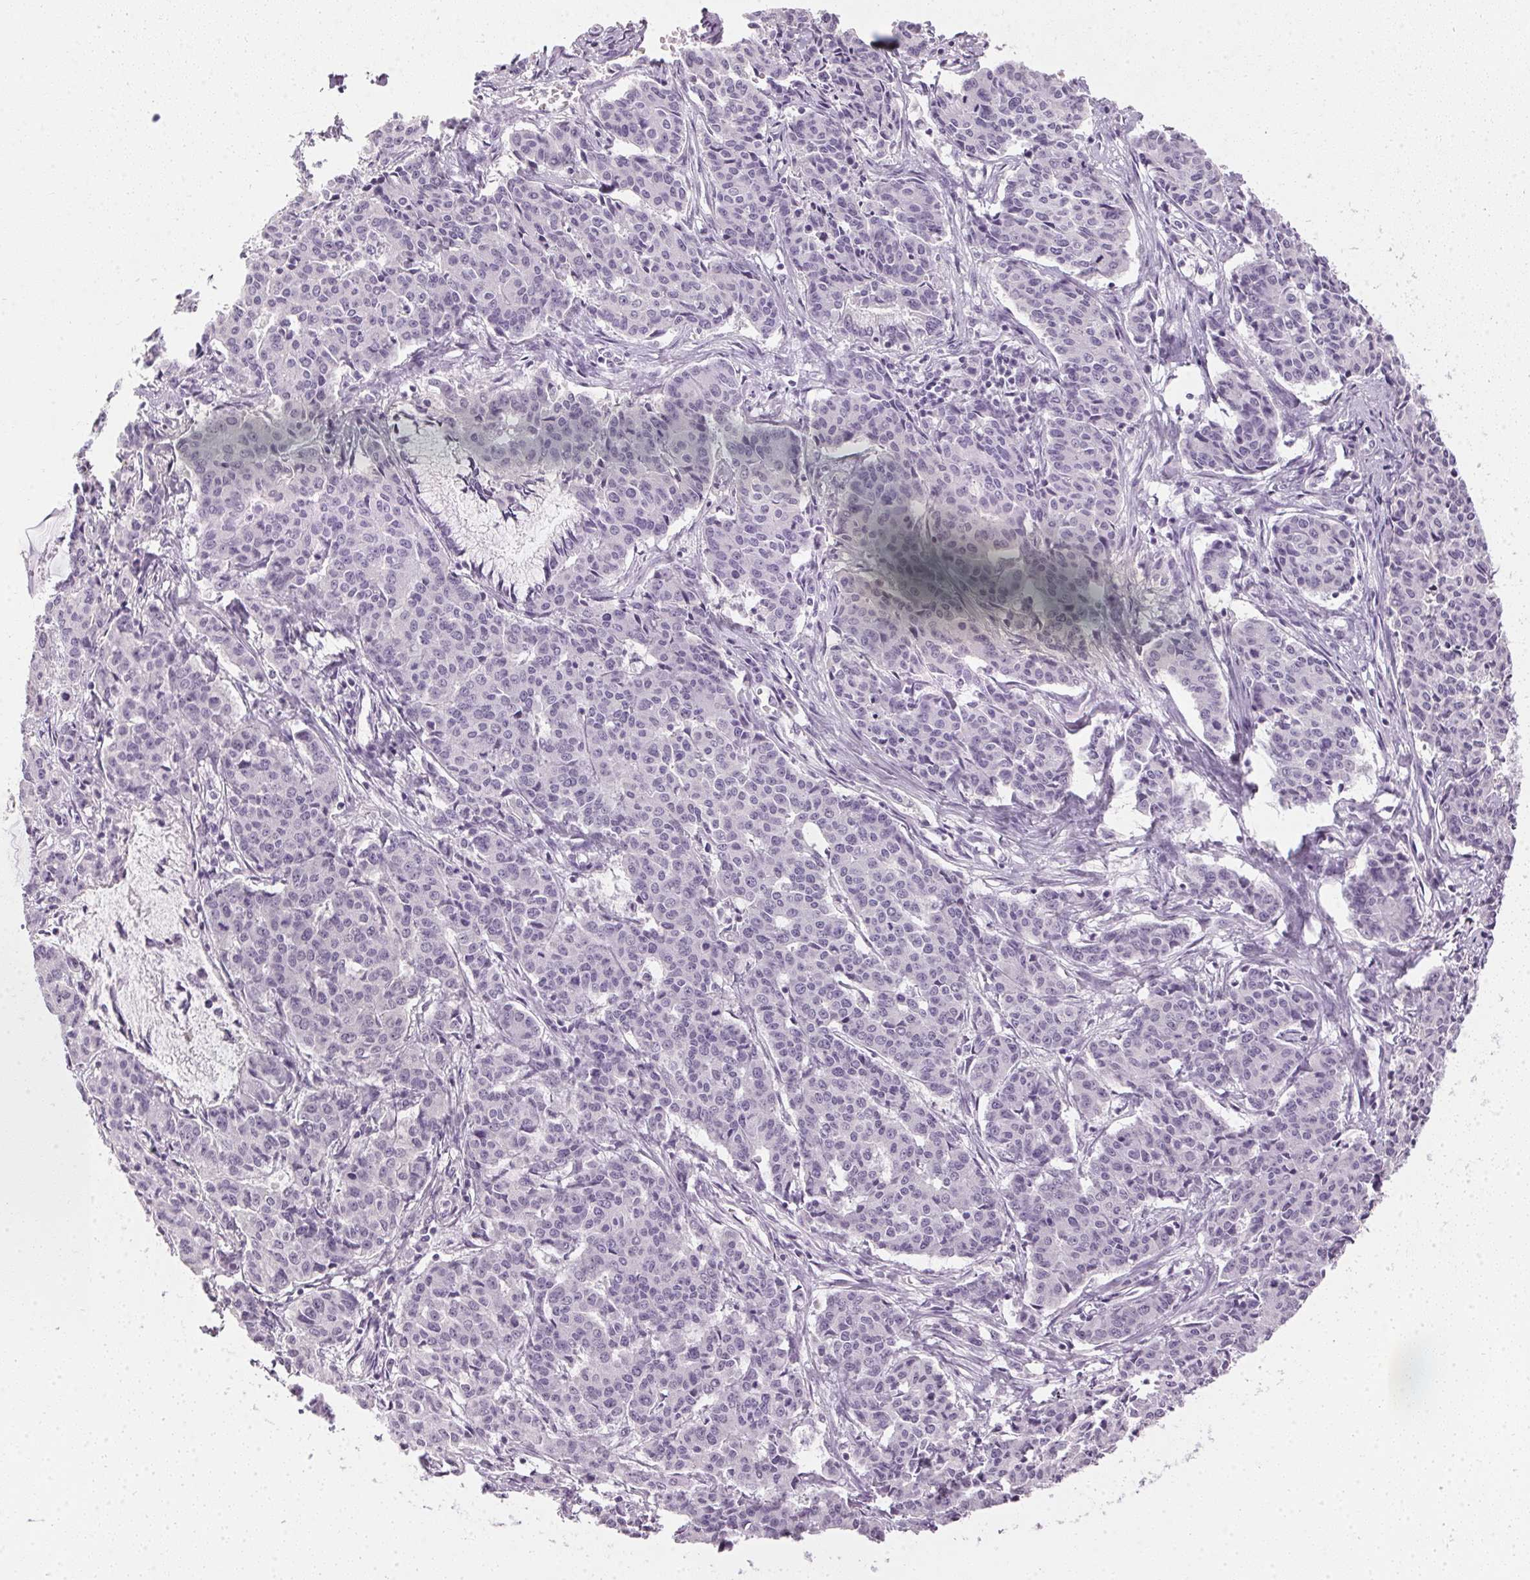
{"staining": {"intensity": "negative", "quantity": "none", "location": "none"}, "tissue": "cervical cancer", "cell_type": "Tumor cells", "image_type": "cancer", "snomed": [{"axis": "morphology", "description": "Squamous cell carcinoma, NOS"}, {"axis": "topography", "description": "Cervix"}], "caption": "IHC micrograph of neoplastic tissue: human cervical cancer (squamous cell carcinoma) stained with DAB (3,3'-diaminobenzidine) shows no significant protein expression in tumor cells. The staining was performed using DAB (3,3'-diaminobenzidine) to visualize the protein expression in brown, while the nuclei were stained in blue with hematoxylin (Magnification: 20x).", "gene": "TMEM72", "patient": {"sex": "female", "age": 28}}